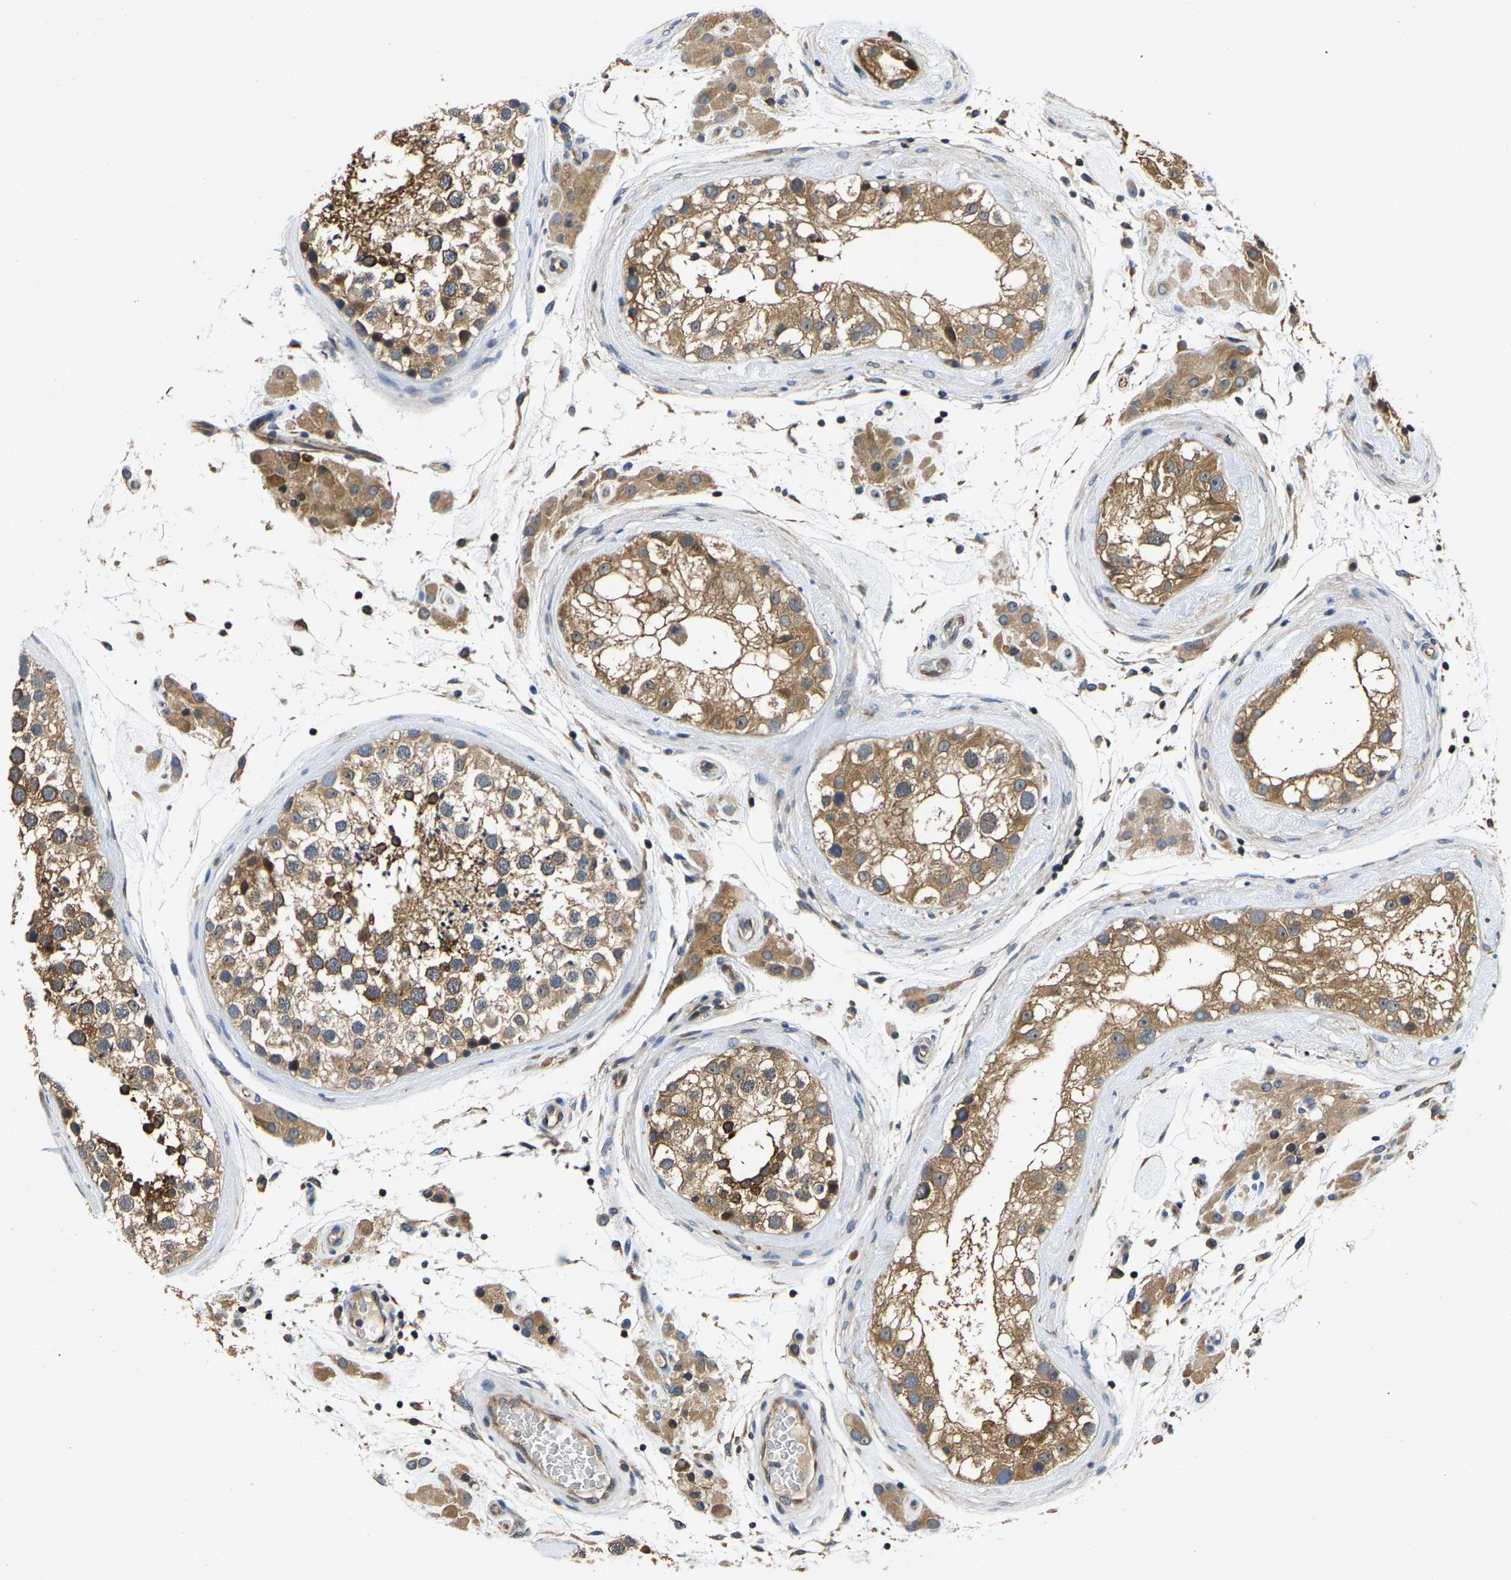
{"staining": {"intensity": "moderate", "quantity": ">75%", "location": "cytoplasmic/membranous"}, "tissue": "testis", "cell_type": "Cells in seminiferous ducts", "image_type": "normal", "snomed": [{"axis": "morphology", "description": "Normal tissue, NOS"}, {"axis": "topography", "description": "Testis"}], "caption": "Testis stained with DAB (3,3'-diaminobenzidine) immunohistochemistry (IHC) shows medium levels of moderate cytoplasmic/membranous positivity in about >75% of cells in seminiferous ducts.", "gene": "AGBL3", "patient": {"sex": "male", "age": 46}}